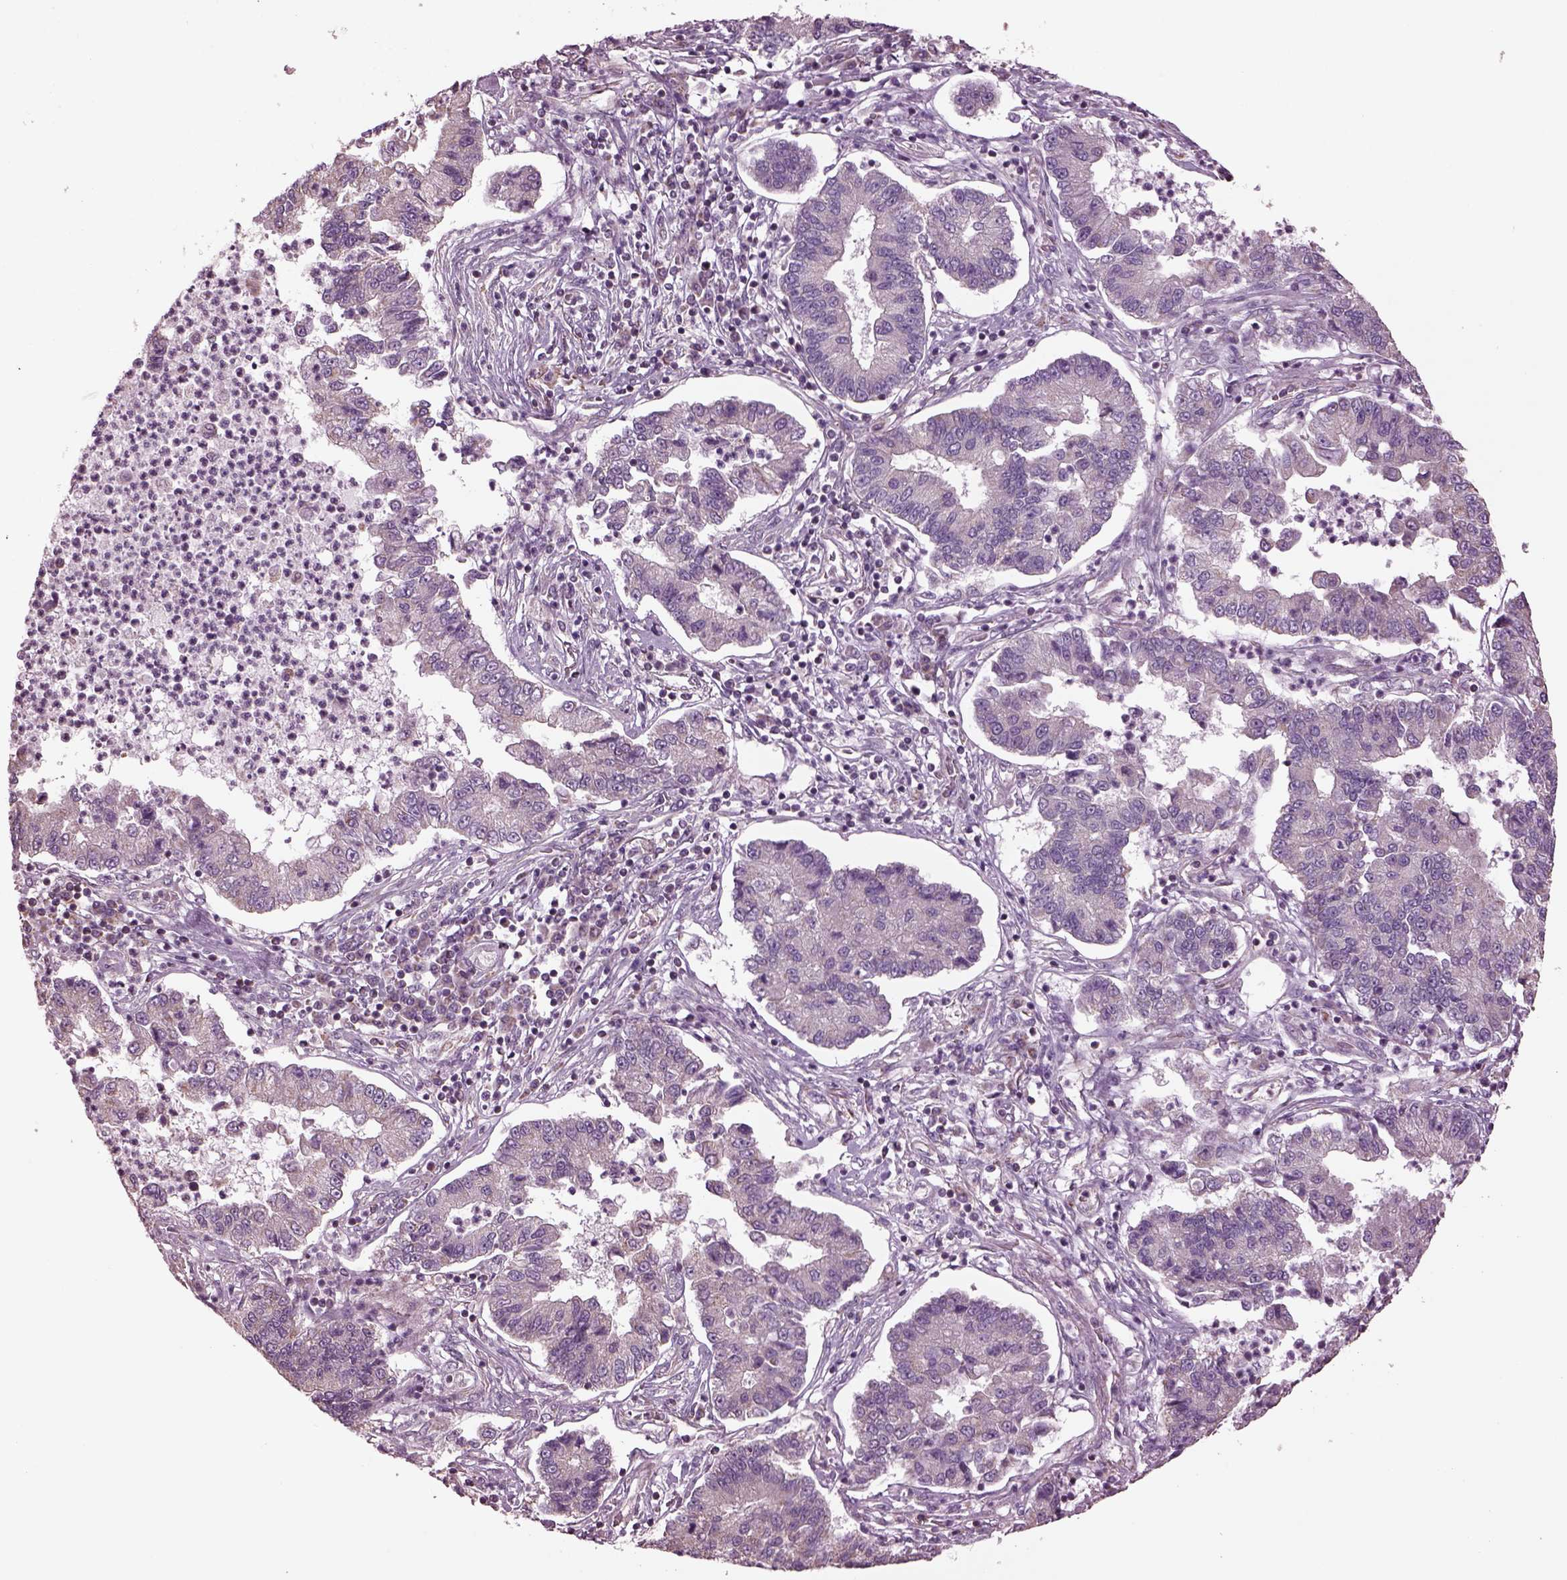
{"staining": {"intensity": "negative", "quantity": "none", "location": "none"}, "tissue": "lung cancer", "cell_type": "Tumor cells", "image_type": "cancer", "snomed": [{"axis": "morphology", "description": "Adenocarcinoma, NOS"}, {"axis": "topography", "description": "Lung"}], "caption": "DAB immunohistochemical staining of human lung cancer demonstrates no significant staining in tumor cells.", "gene": "SPATA7", "patient": {"sex": "female", "age": 57}}